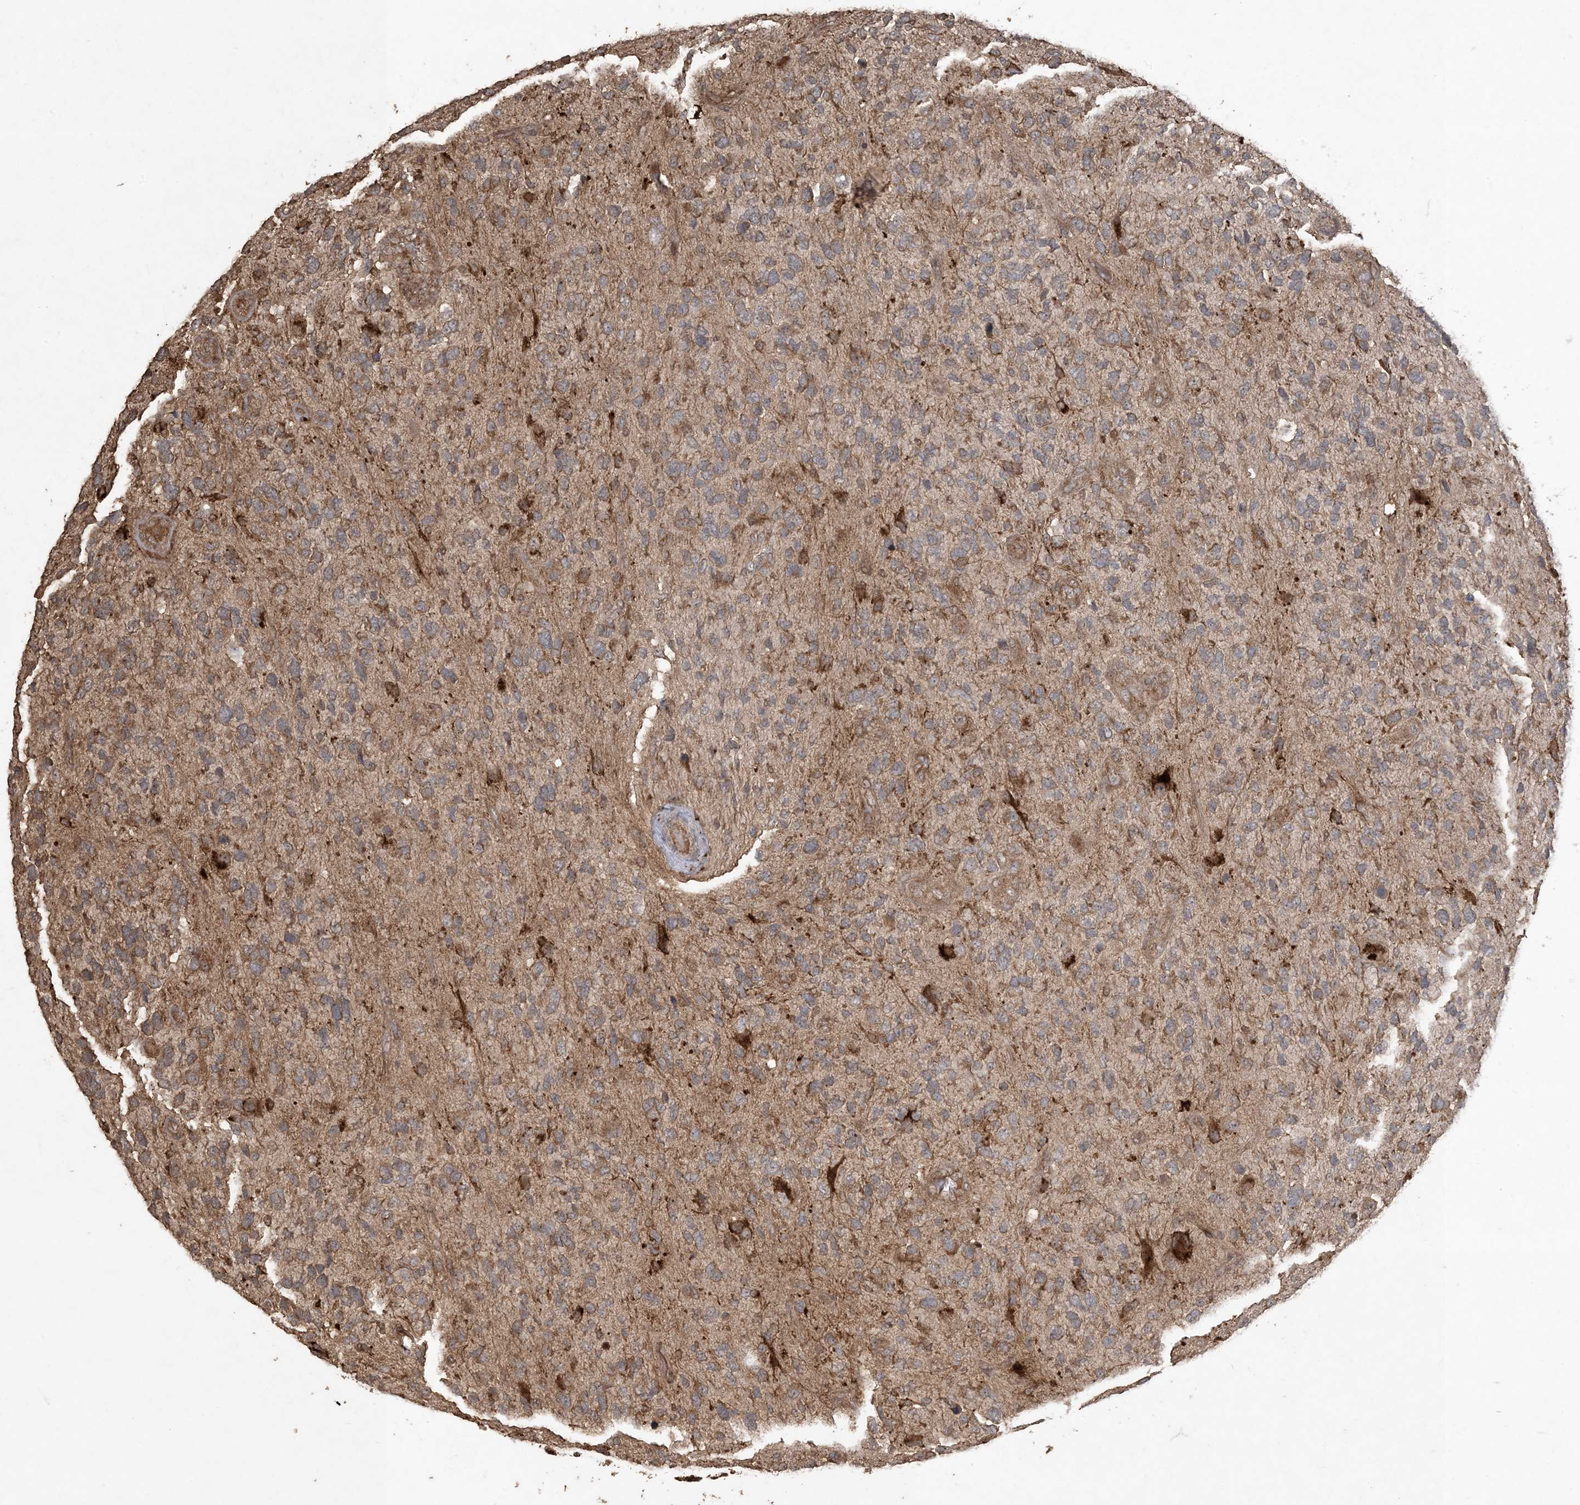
{"staining": {"intensity": "weak", "quantity": "25%-75%", "location": "cytoplasmic/membranous"}, "tissue": "glioma", "cell_type": "Tumor cells", "image_type": "cancer", "snomed": [{"axis": "morphology", "description": "Glioma, malignant, High grade"}, {"axis": "topography", "description": "Brain"}], "caption": "A high-resolution histopathology image shows immunohistochemistry (IHC) staining of malignant high-grade glioma, which reveals weak cytoplasmic/membranous expression in approximately 25%-75% of tumor cells.", "gene": "EFCAB8", "patient": {"sex": "female", "age": 58}}